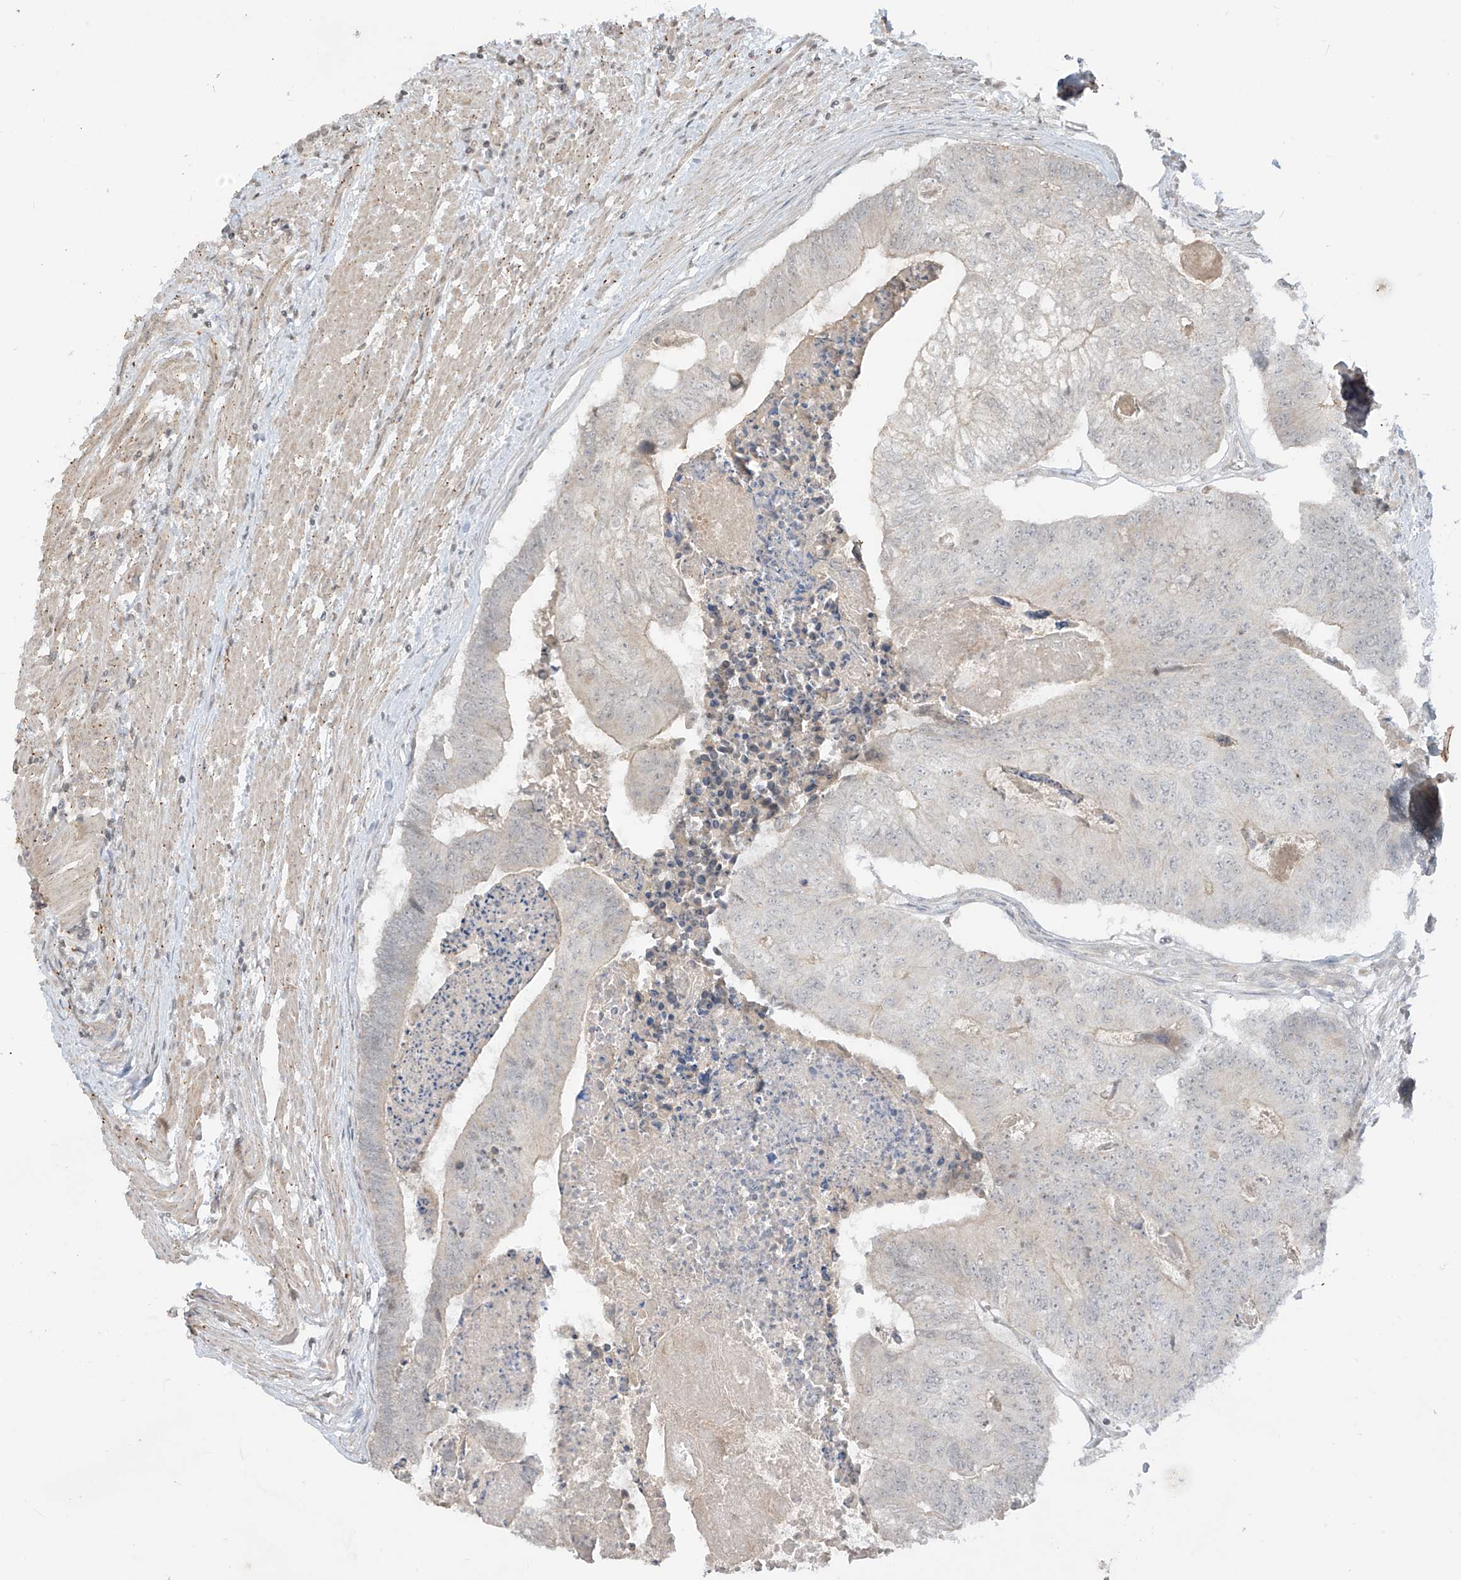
{"staining": {"intensity": "weak", "quantity": "<25%", "location": "cytoplasmic/membranous"}, "tissue": "colorectal cancer", "cell_type": "Tumor cells", "image_type": "cancer", "snomed": [{"axis": "morphology", "description": "Adenocarcinoma, NOS"}, {"axis": "topography", "description": "Colon"}], "caption": "Colorectal adenocarcinoma was stained to show a protein in brown. There is no significant expression in tumor cells.", "gene": "DGKQ", "patient": {"sex": "female", "age": 67}}